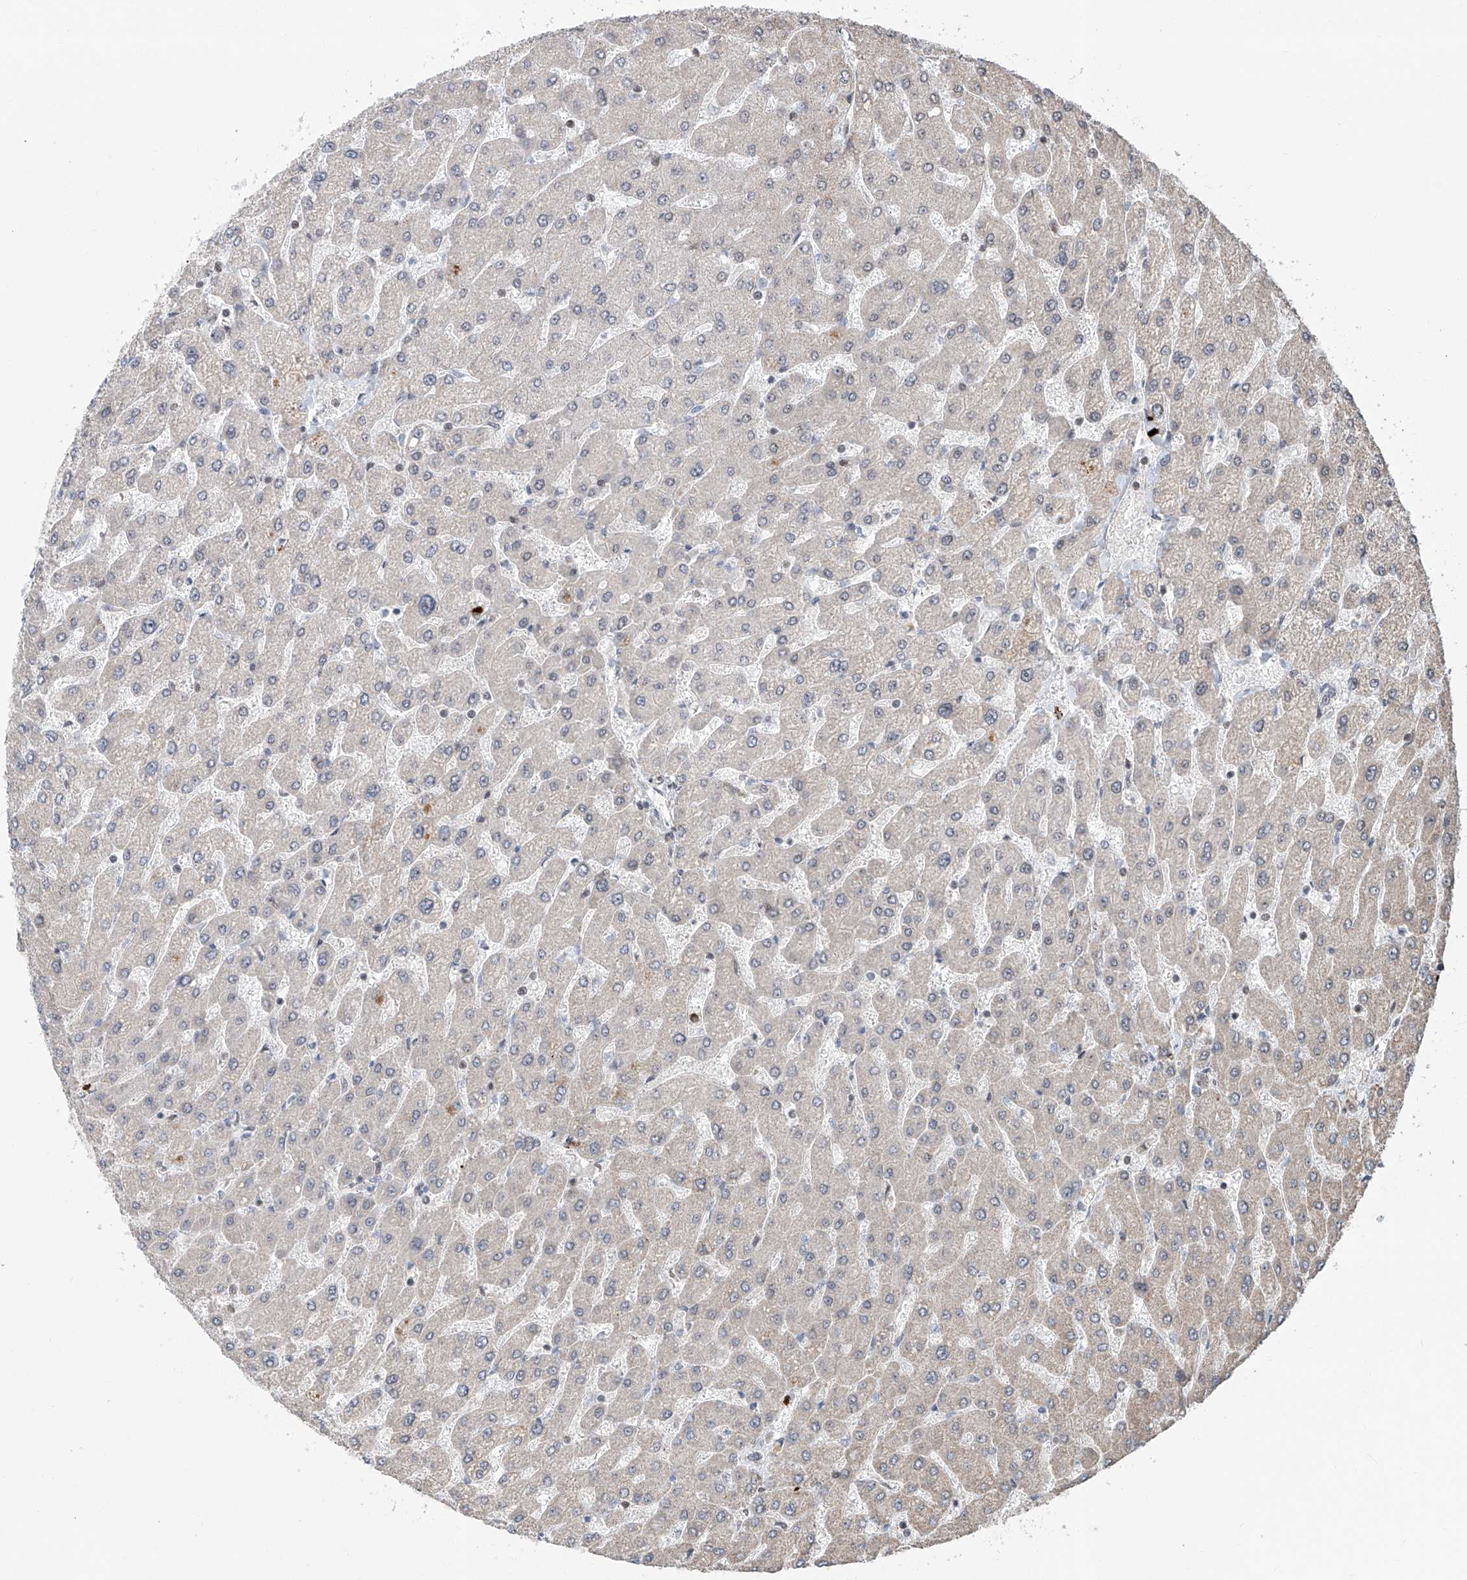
{"staining": {"intensity": "weak", "quantity": "25%-75%", "location": "cytoplasmic/membranous"}, "tissue": "liver", "cell_type": "Cholangiocytes", "image_type": "normal", "snomed": [{"axis": "morphology", "description": "Normal tissue, NOS"}, {"axis": "topography", "description": "Liver"}], "caption": "Immunohistochemistry (DAB (3,3'-diaminobenzidine)) staining of normal liver displays weak cytoplasmic/membranous protein staining in approximately 25%-75% of cholangiocytes. The protein is shown in brown color, while the nuclei are stained blue.", "gene": "SDE2", "patient": {"sex": "male", "age": 55}}